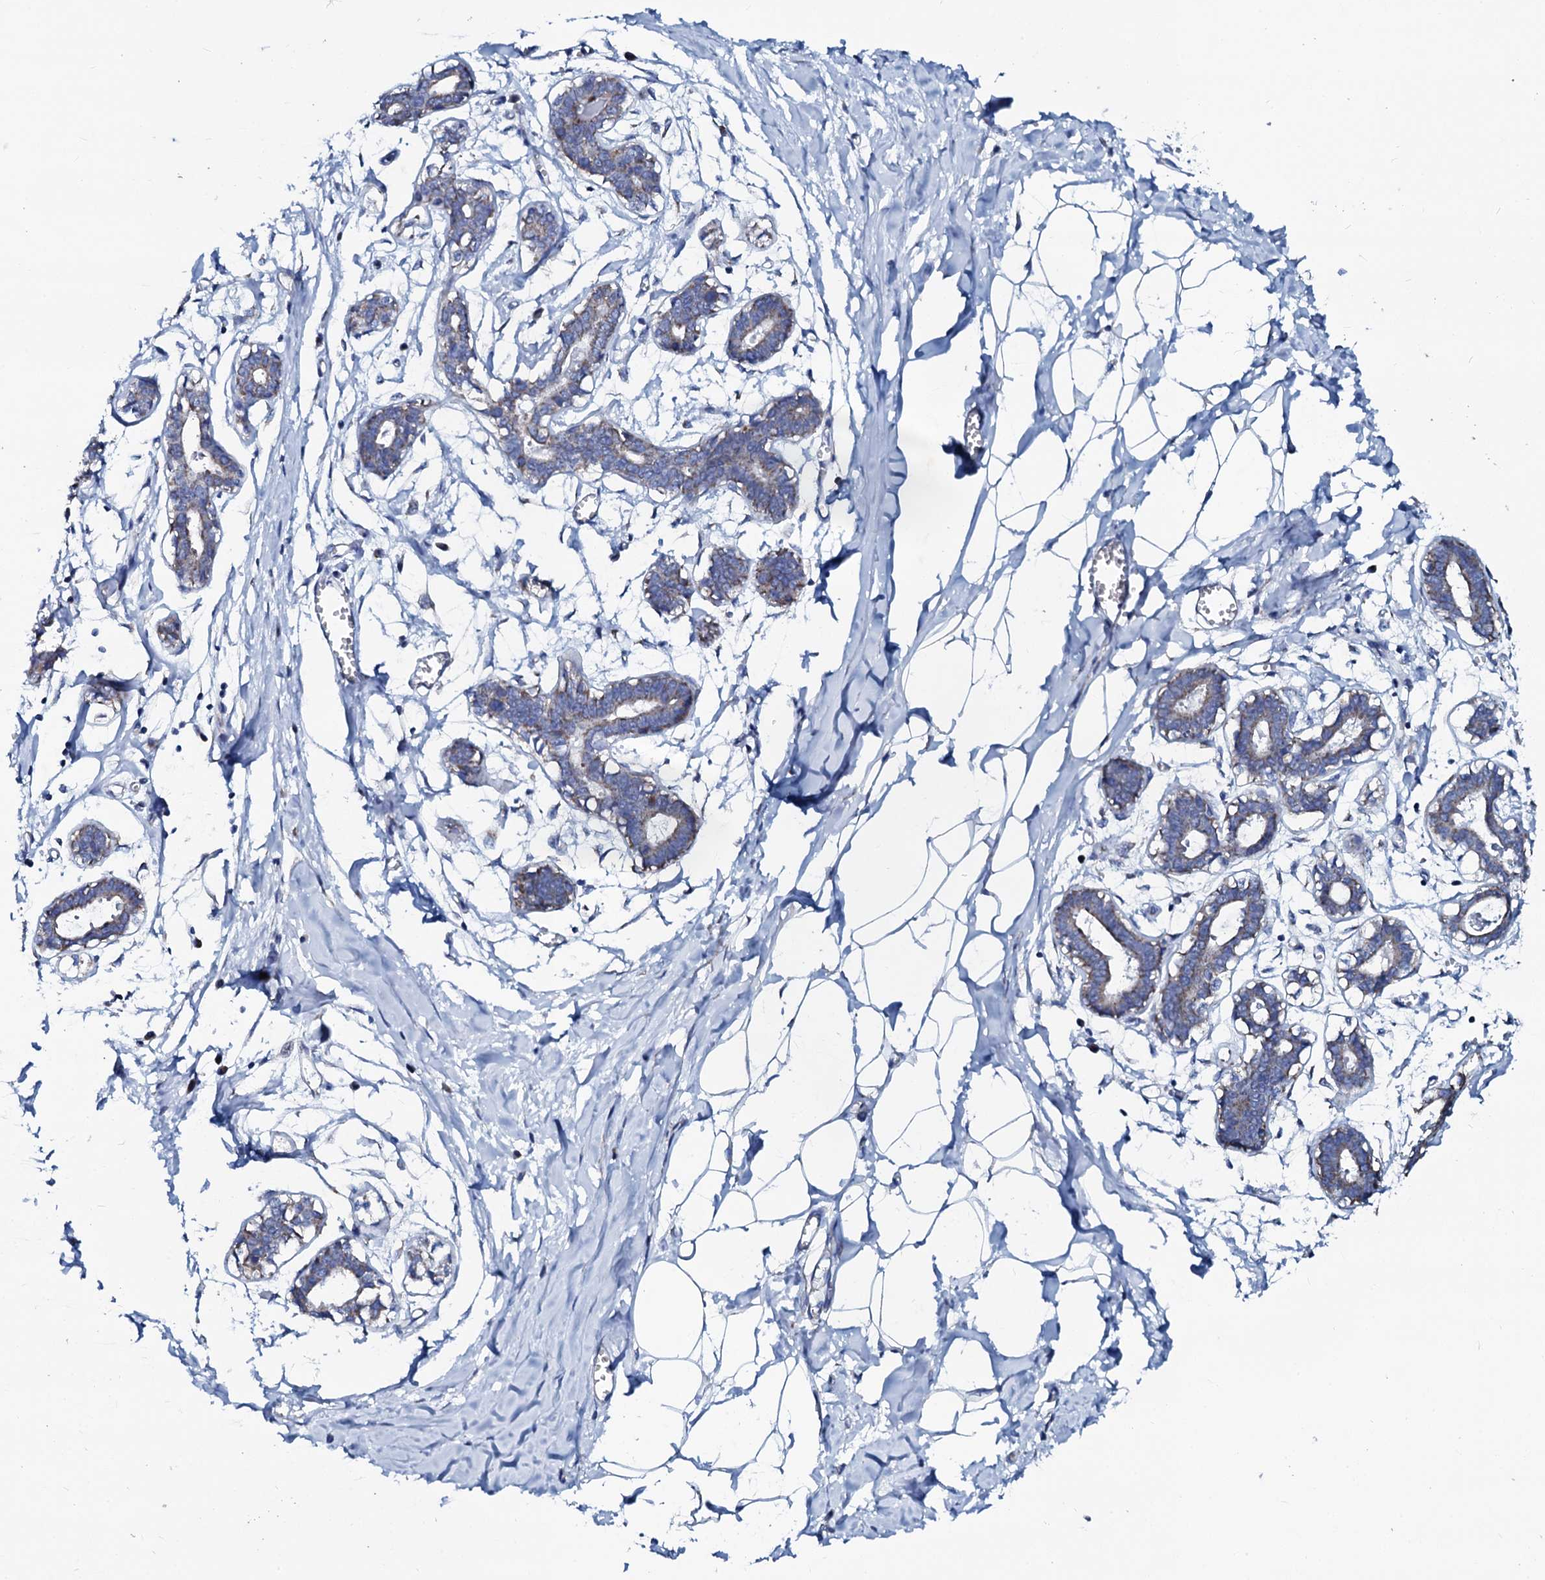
{"staining": {"intensity": "negative", "quantity": "none", "location": "none"}, "tissue": "breast", "cell_type": "Adipocytes", "image_type": "normal", "snomed": [{"axis": "morphology", "description": "Normal tissue, NOS"}, {"axis": "topography", "description": "Breast"}], "caption": "Immunohistochemistry image of benign breast: human breast stained with DAB (3,3'-diaminobenzidine) reveals no significant protein expression in adipocytes. (DAB (3,3'-diaminobenzidine) IHC, high magnification).", "gene": "SLC37A4", "patient": {"sex": "female", "age": 27}}